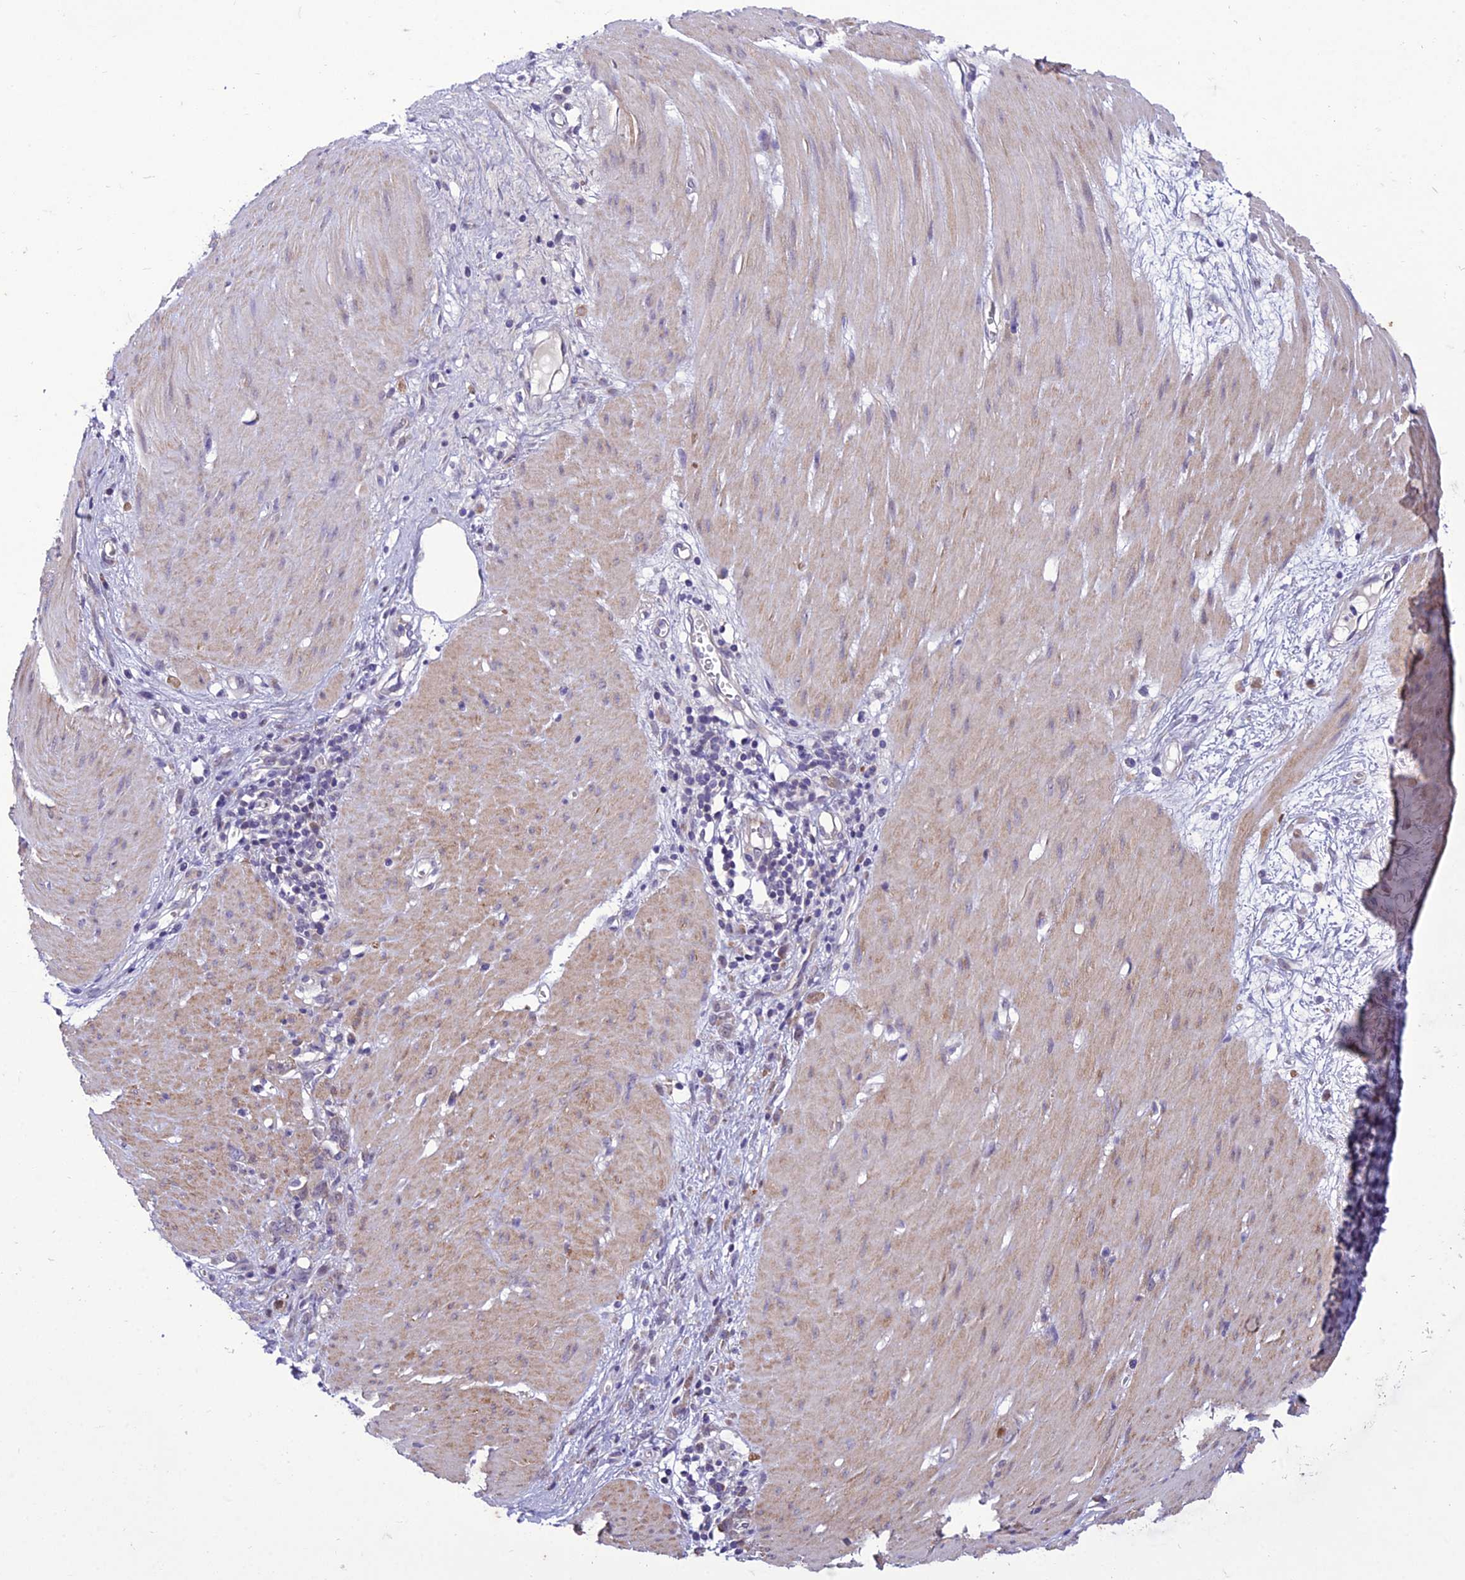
{"staining": {"intensity": "negative", "quantity": "none", "location": "none"}, "tissue": "stomach cancer", "cell_type": "Tumor cells", "image_type": "cancer", "snomed": [{"axis": "morphology", "description": "Adenocarcinoma, NOS"}, {"axis": "topography", "description": "Stomach"}], "caption": "High power microscopy micrograph of an immunohistochemistry (IHC) photomicrograph of stomach cancer (adenocarcinoma), revealing no significant positivity in tumor cells.", "gene": "GAB4", "patient": {"sex": "female", "age": 76}}